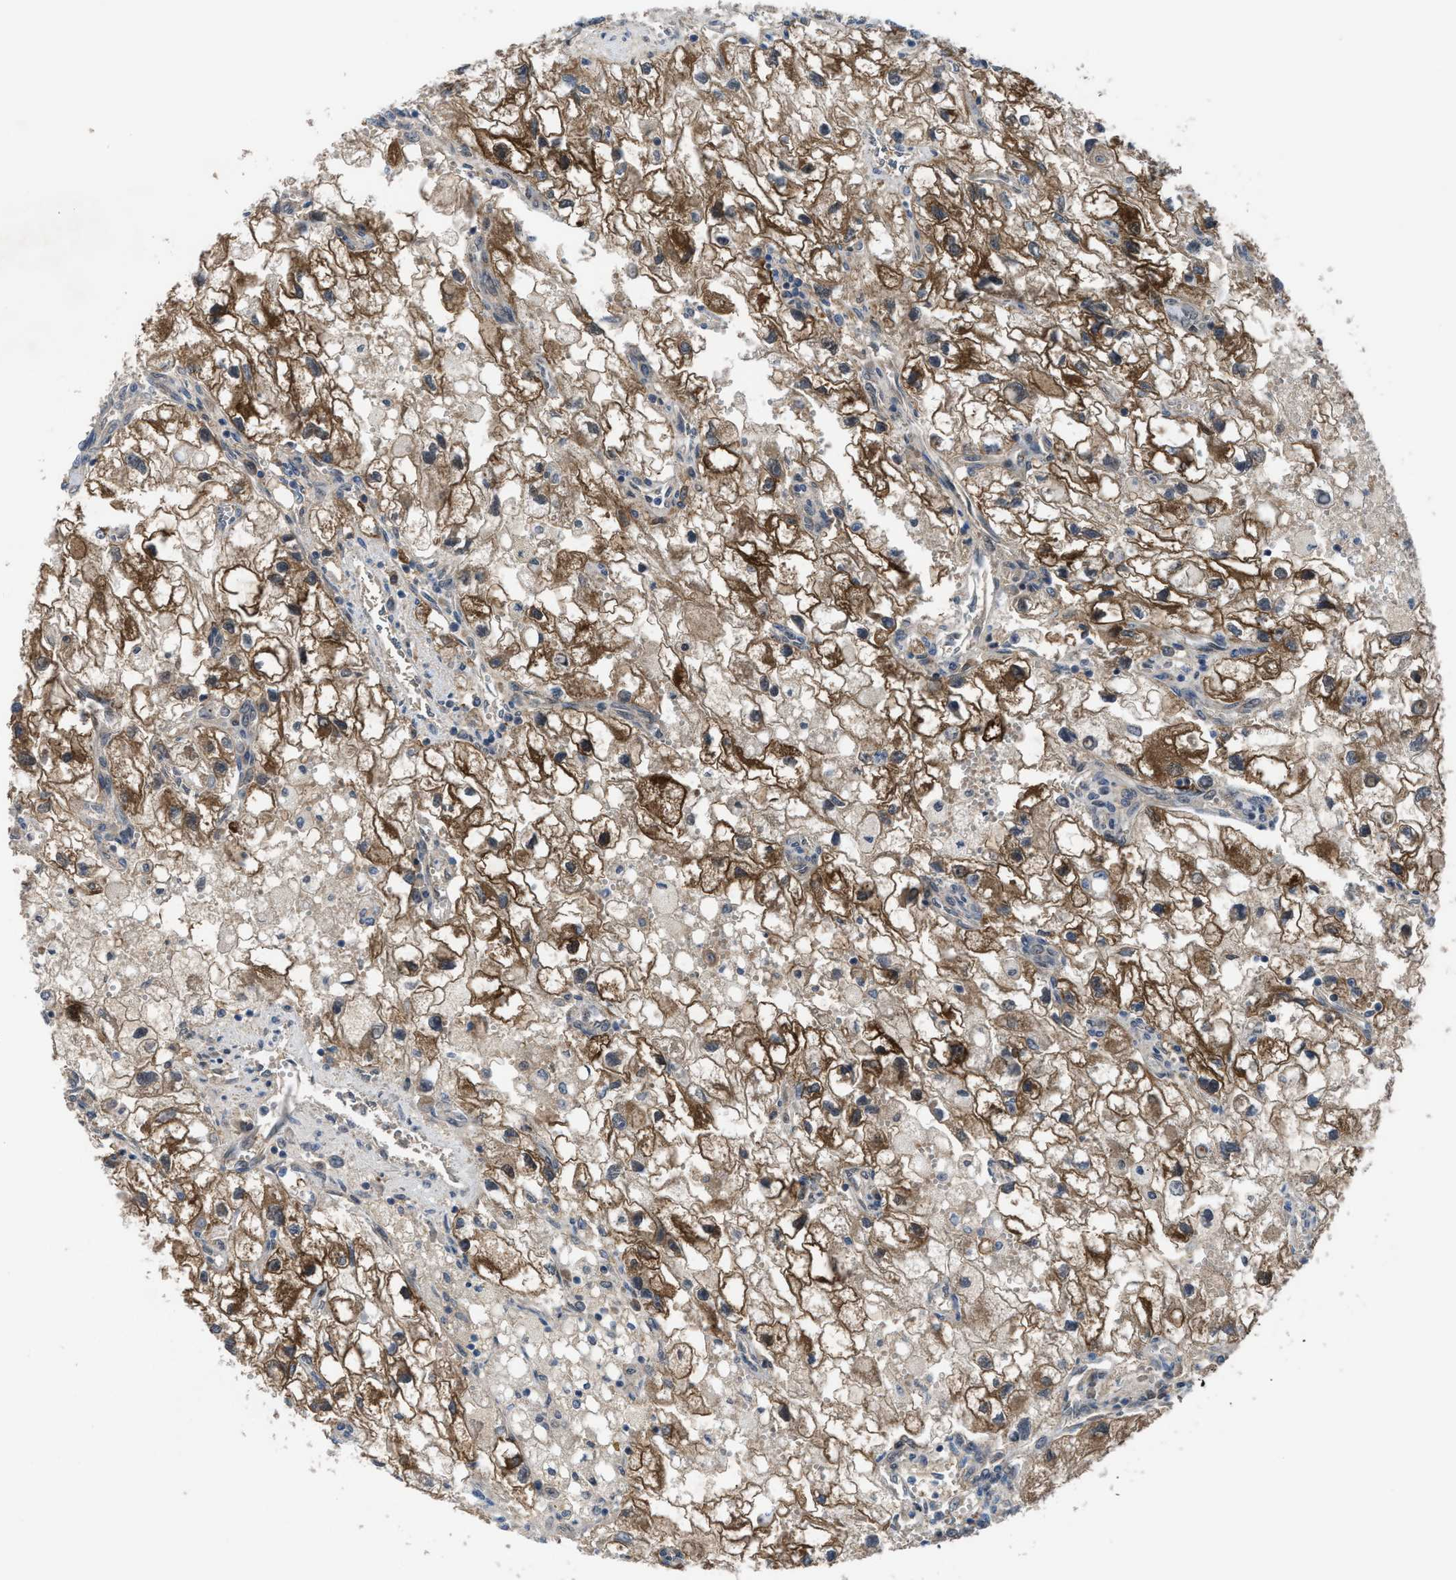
{"staining": {"intensity": "moderate", "quantity": ">75%", "location": "cytoplasmic/membranous"}, "tissue": "renal cancer", "cell_type": "Tumor cells", "image_type": "cancer", "snomed": [{"axis": "morphology", "description": "Adenocarcinoma, NOS"}, {"axis": "topography", "description": "Kidney"}], "caption": "Immunohistochemical staining of human adenocarcinoma (renal) exhibits moderate cytoplasmic/membranous protein staining in about >75% of tumor cells. Nuclei are stained in blue.", "gene": "BAZ2B", "patient": {"sex": "female", "age": 70}}